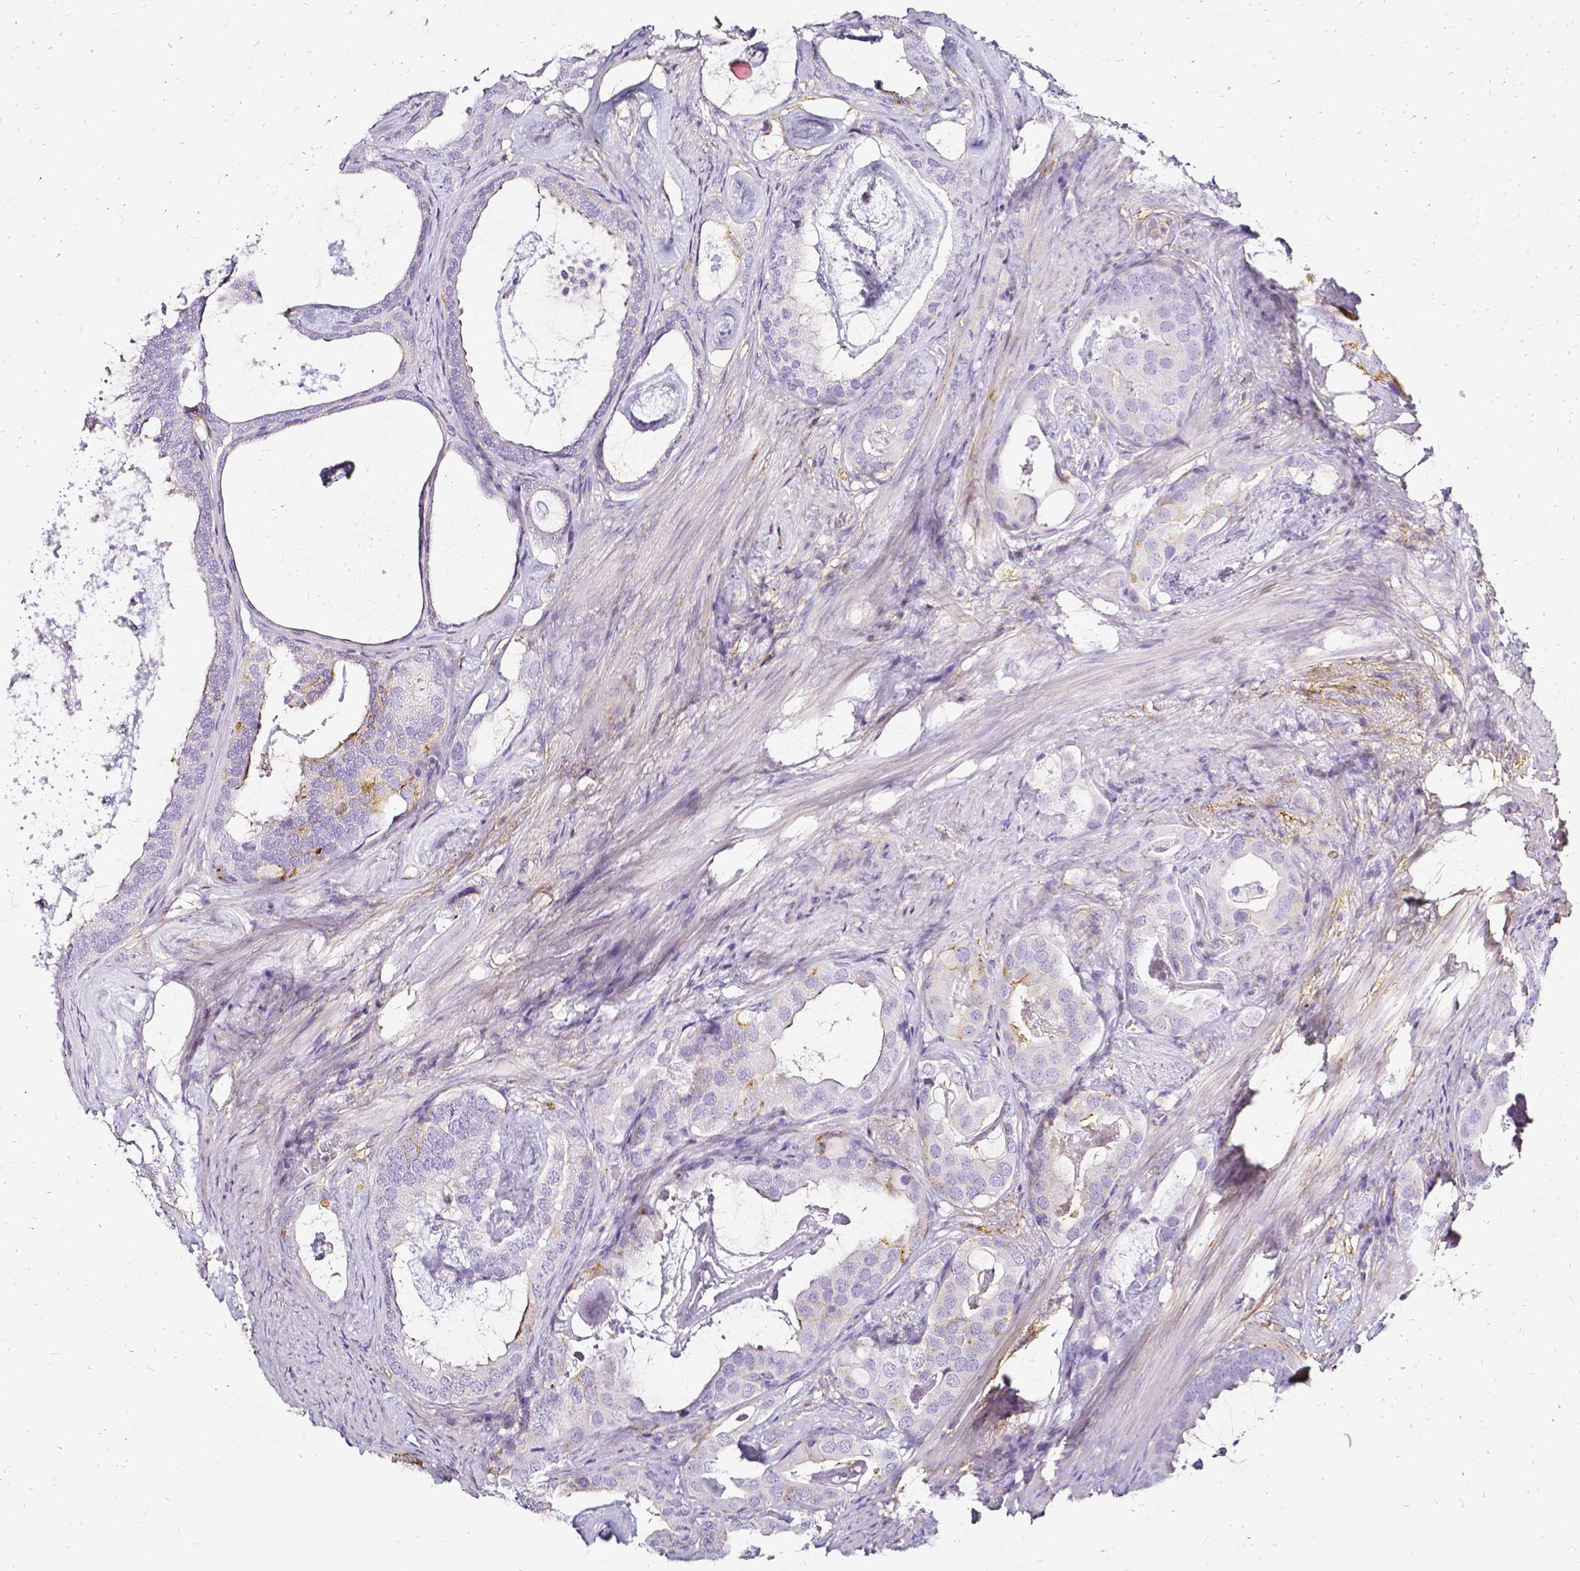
{"staining": {"intensity": "negative", "quantity": "none", "location": "none"}, "tissue": "prostate cancer", "cell_type": "Tumor cells", "image_type": "cancer", "snomed": [{"axis": "morphology", "description": "Adenocarcinoma, Low grade"}, {"axis": "topography", "description": "Prostate and seminal vesicle, NOS"}], "caption": "Prostate cancer stained for a protein using IHC exhibits no staining tumor cells.", "gene": "HSPA12A", "patient": {"sex": "male", "age": 71}}